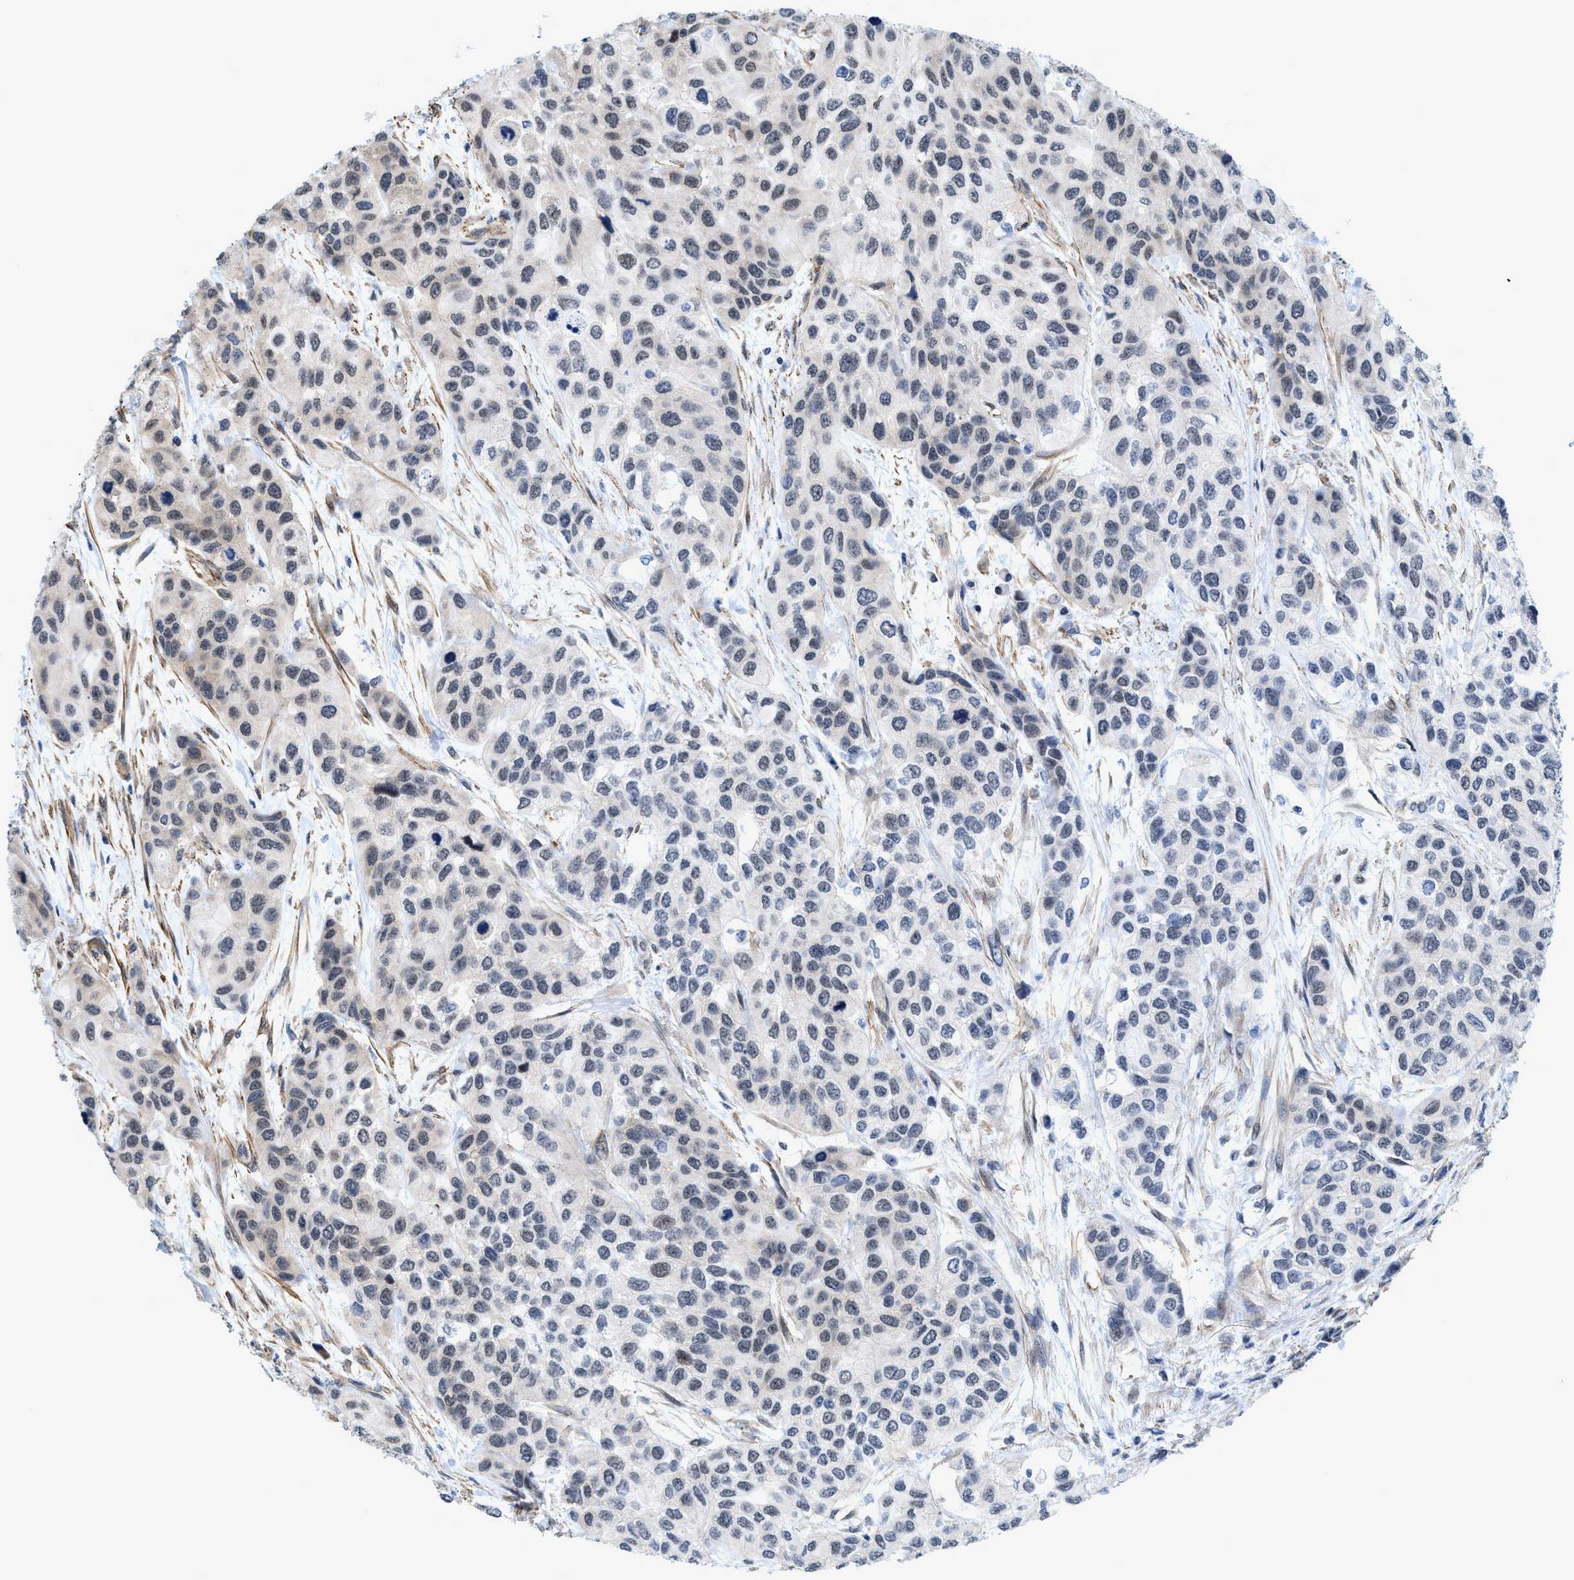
{"staining": {"intensity": "negative", "quantity": "none", "location": "none"}, "tissue": "urothelial cancer", "cell_type": "Tumor cells", "image_type": "cancer", "snomed": [{"axis": "morphology", "description": "Urothelial carcinoma, High grade"}, {"axis": "topography", "description": "Urinary bladder"}], "caption": "Urothelial carcinoma (high-grade) stained for a protein using immunohistochemistry shows no positivity tumor cells.", "gene": "GPRASP2", "patient": {"sex": "female", "age": 56}}